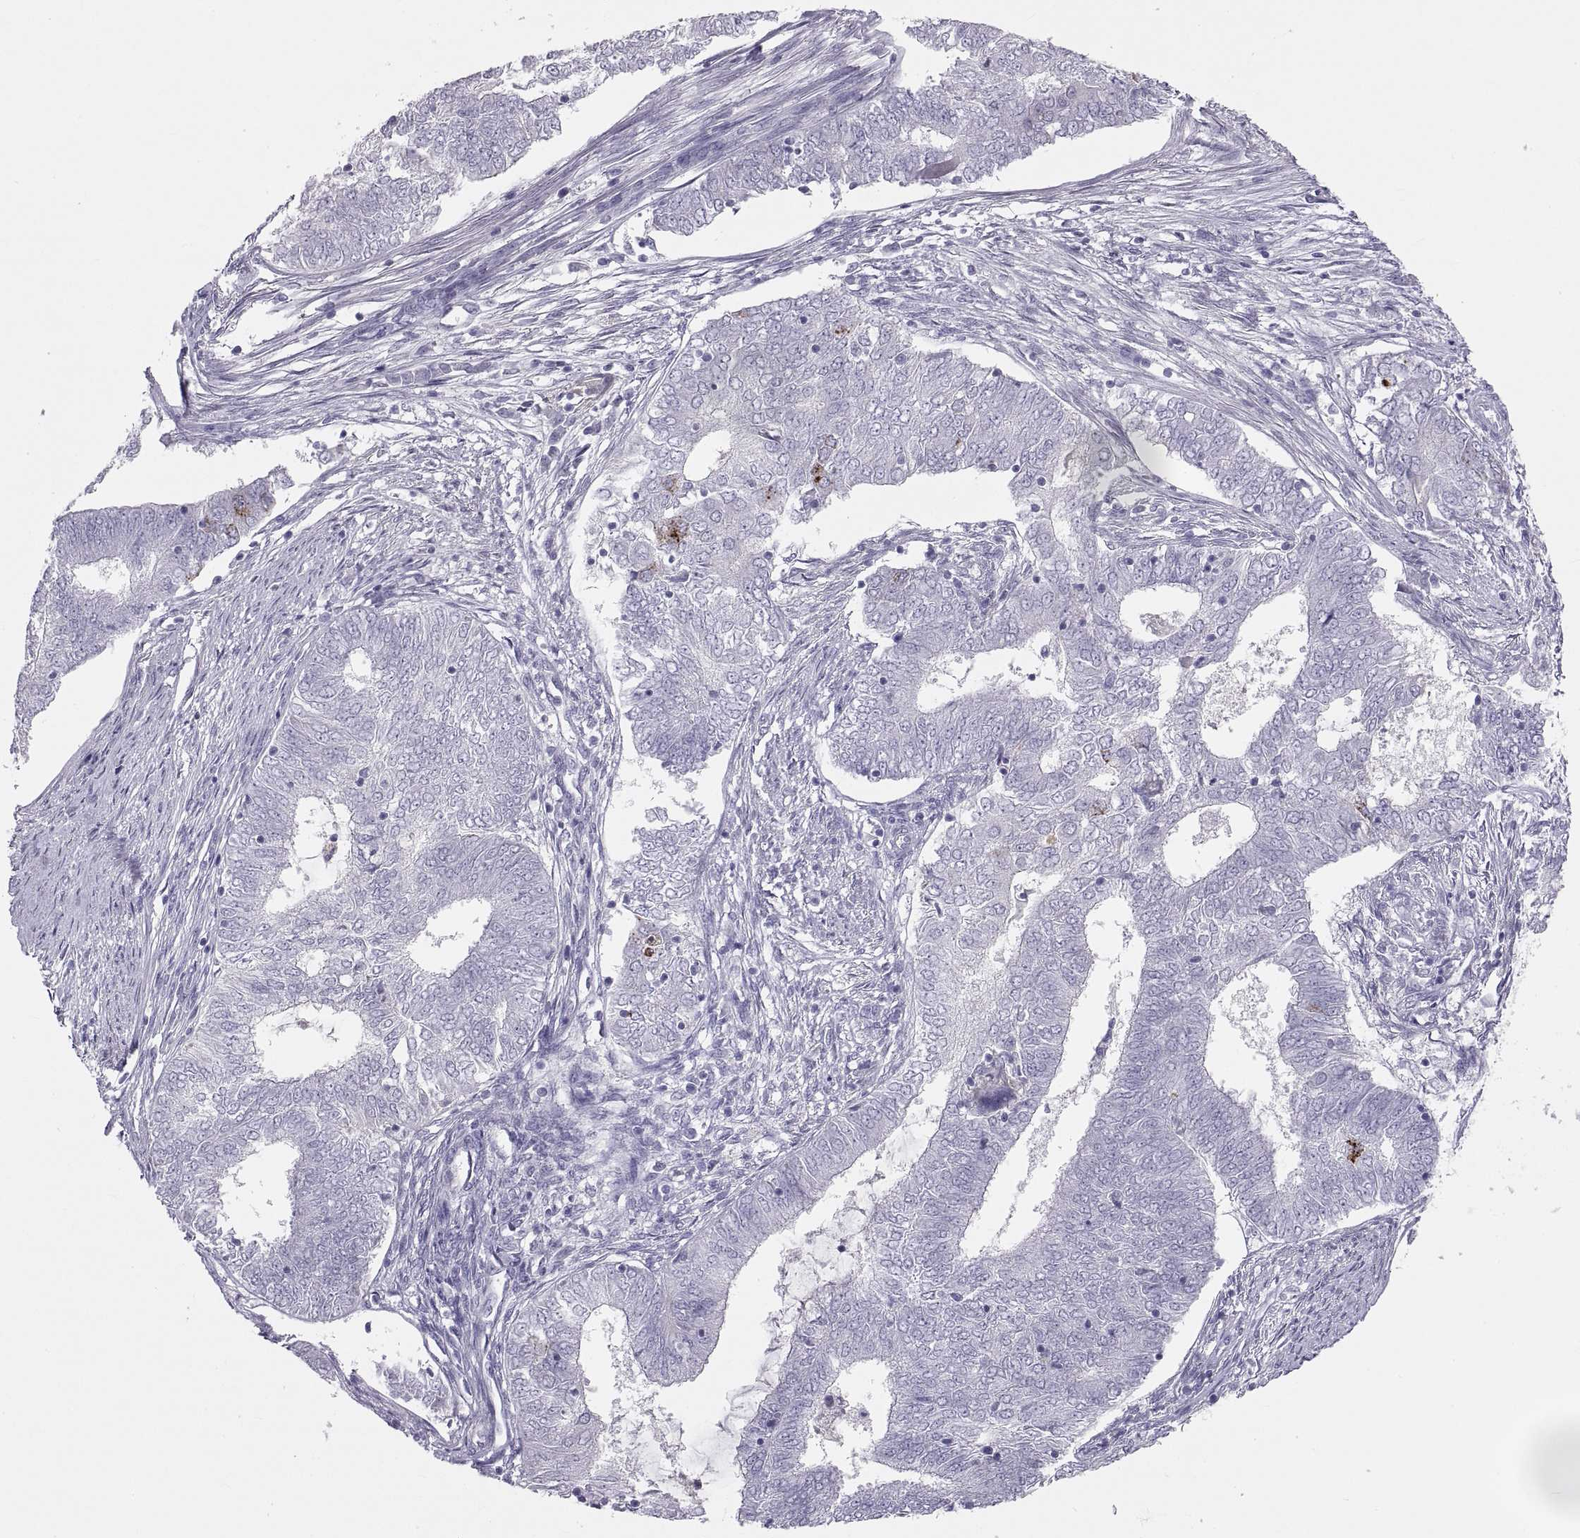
{"staining": {"intensity": "negative", "quantity": "none", "location": "none"}, "tissue": "endometrial cancer", "cell_type": "Tumor cells", "image_type": "cancer", "snomed": [{"axis": "morphology", "description": "Adenocarcinoma, NOS"}, {"axis": "topography", "description": "Endometrium"}], "caption": "A micrograph of endometrial cancer stained for a protein exhibits no brown staining in tumor cells. (DAB immunohistochemistry with hematoxylin counter stain).", "gene": "CRYBB3", "patient": {"sex": "female", "age": 62}}